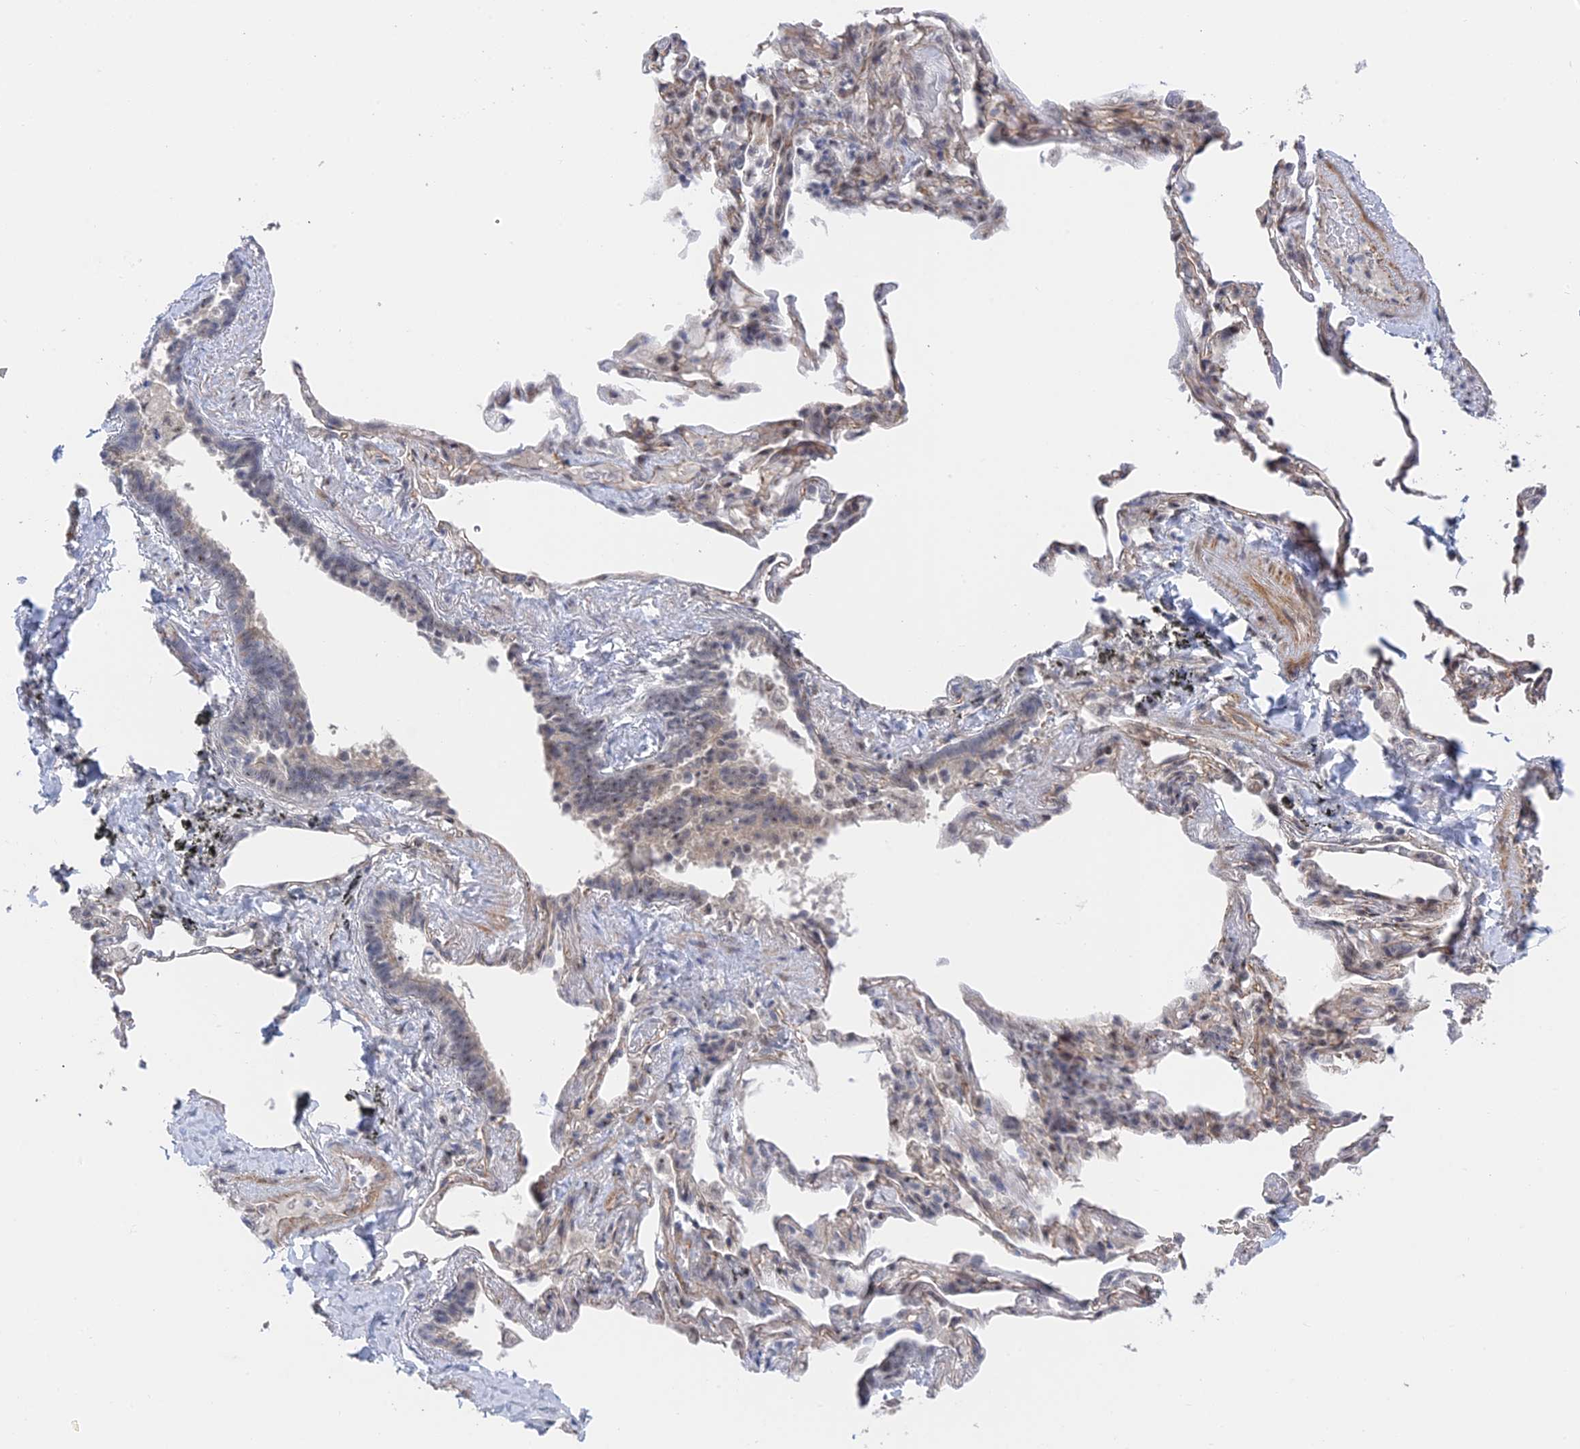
{"staining": {"intensity": "negative", "quantity": "none", "location": "none"}, "tissue": "adipose tissue", "cell_type": "Adipocytes", "image_type": "normal", "snomed": [{"axis": "morphology", "description": "Normal tissue, NOS"}, {"axis": "topography", "description": "Lymph node"}, {"axis": "topography", "description": "Bronchus"}], "caption": "IHC image of unremarkable adipose tissue: adipose tissue stained with DAB (3,3'-diaminobenzidine) exhibits no significant protein expression in adipocytes.", "gene": "CFAP92", "patient": {"sex": "male", "age": 63}}